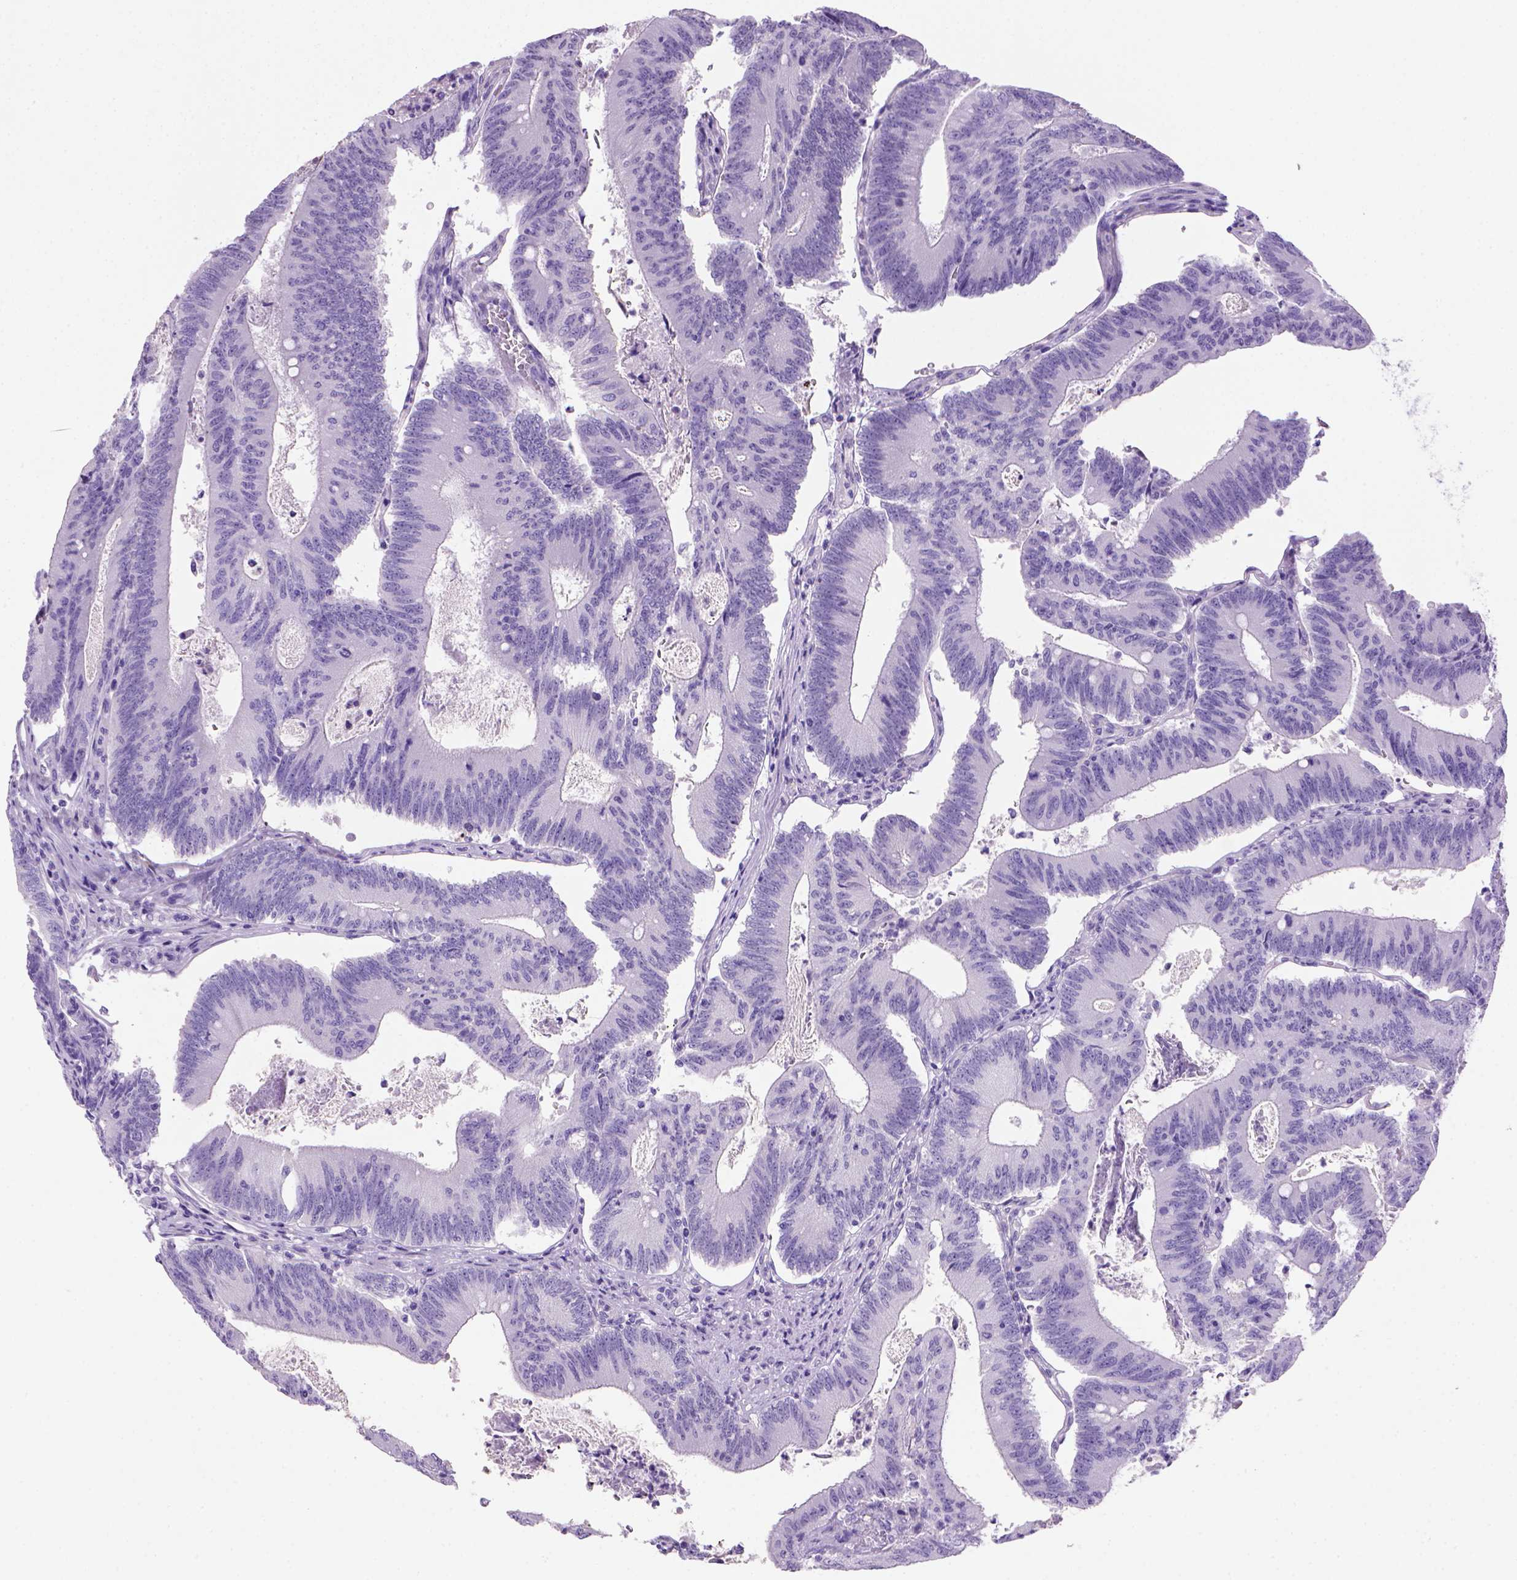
{"staining": {"intensity": "negative", "quantity": "none", "location": "none"}, "tissue": "colorectal cancer", "cell_type": "Tumor cells", "image_type": "cancer", "snomed": [{"axis": "morphology", "description": "Adenocarcinoma, NOS"}, {"axis": "topography", "description": "Colon"}], "caption": "Image shows no significant protein expression in tumor cells of adenocarcinoma (colorectal).", "gene": "ARHGEF33", "patient": {"sex": "female", "age": 70}}